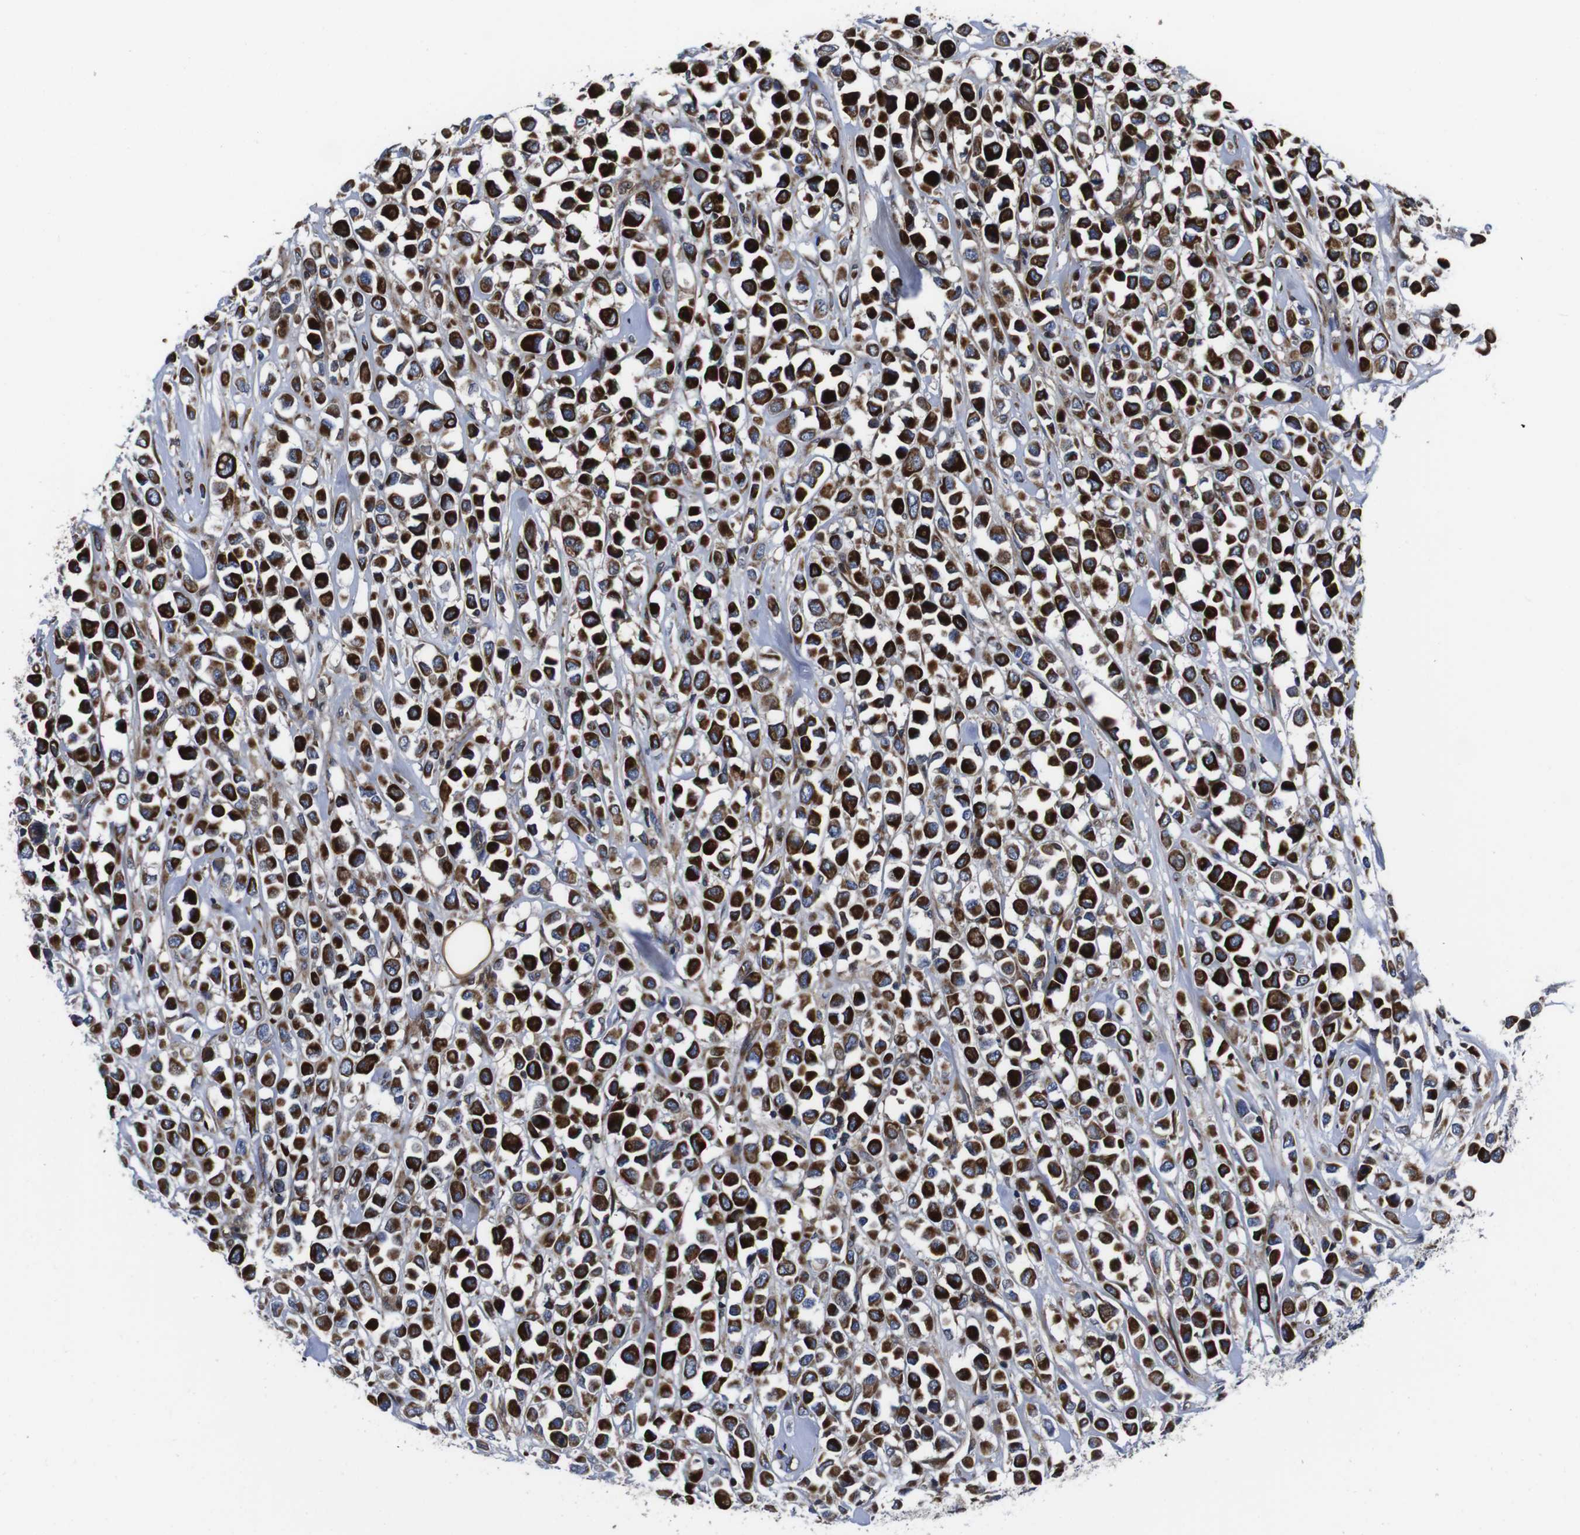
{"staining": {"intensity": "strong", "quantity": ">75%", "location": "cytoplasmic/membranous"}, "tissue": "breast cancer", "cell_type": "Tumor cells", "image_type": "cancer", "snomed": [{"axis": "morphology", "description": "Duct carcinoma"}, {"axis": "topography", "description": "Breast"}], "caption": "Breast cancer (infiltrating ductal carcinoma) stained with immunohistochemistry reveals strong cytoplasmic/membranous expression in about >75% of tumor cells. The protein of interest is stained brown, and the nuclei are stained in blue (DAB IHC with brightfield microscopy, high magnification).", "gene": "SMYD3", "patient": {"sex": "female", "age": 61}}